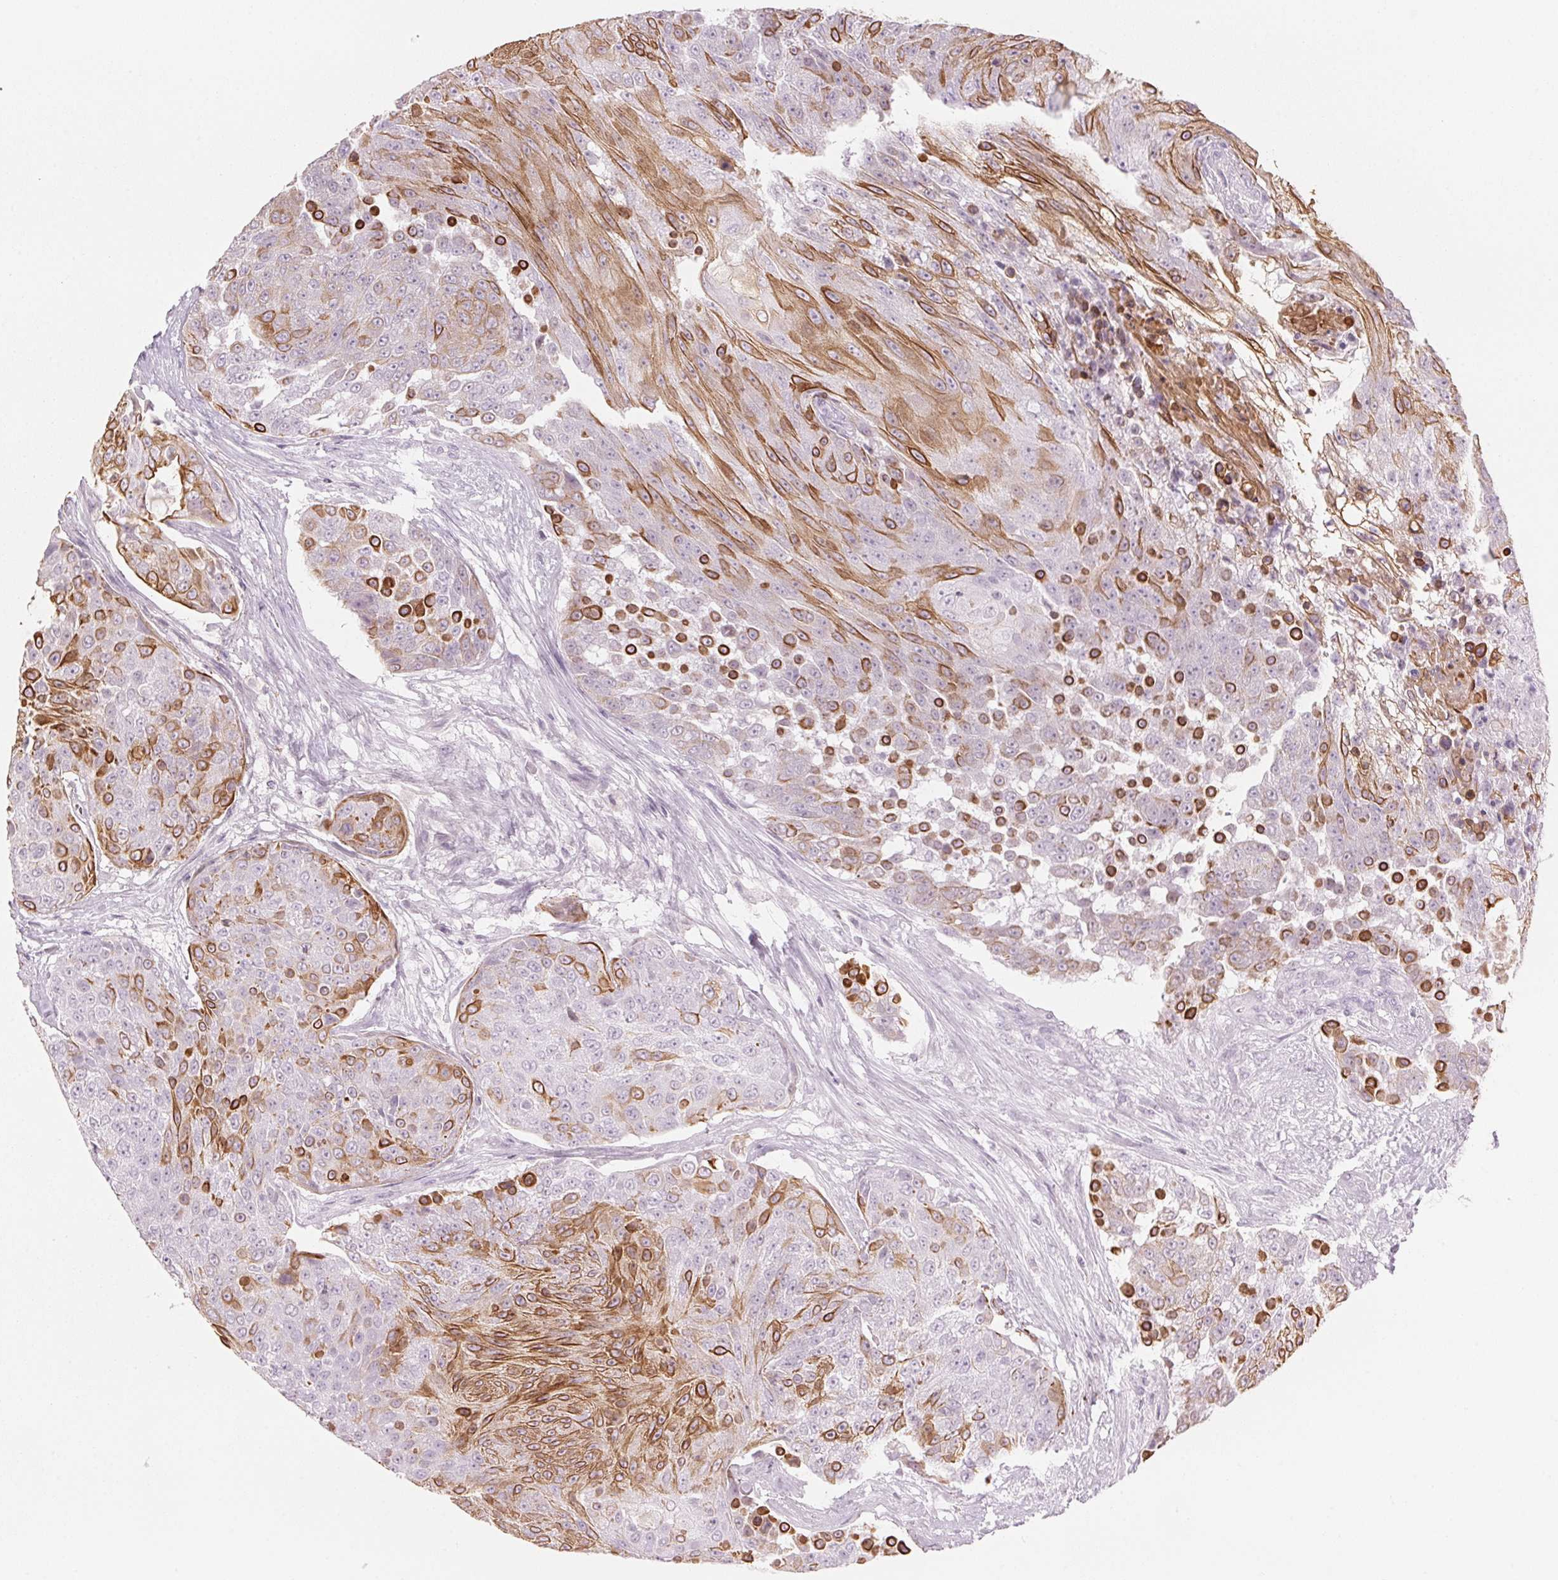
{"staining": {"intensity": "moderate", "quantity": "25%-75%", "location": "cytoplasmic/membranous"}, "tissue": "urothelial cancer", "cell_type": "Tumor cells", "image_type": "cancer", "snomed": [{"axis": "morphology", "description": "Urothelial carcinoma, High grade"}, {"axis": "topography", "description": "Urinary bladder"}], "caption": "Protein expression analysis of human urothelial cancer reveals moderate cytoplasmic/membranous positivity in about 25%-75% of tumor cells.", "gene": "SCTR", "patient": {"sex": "female", "age": 63}}